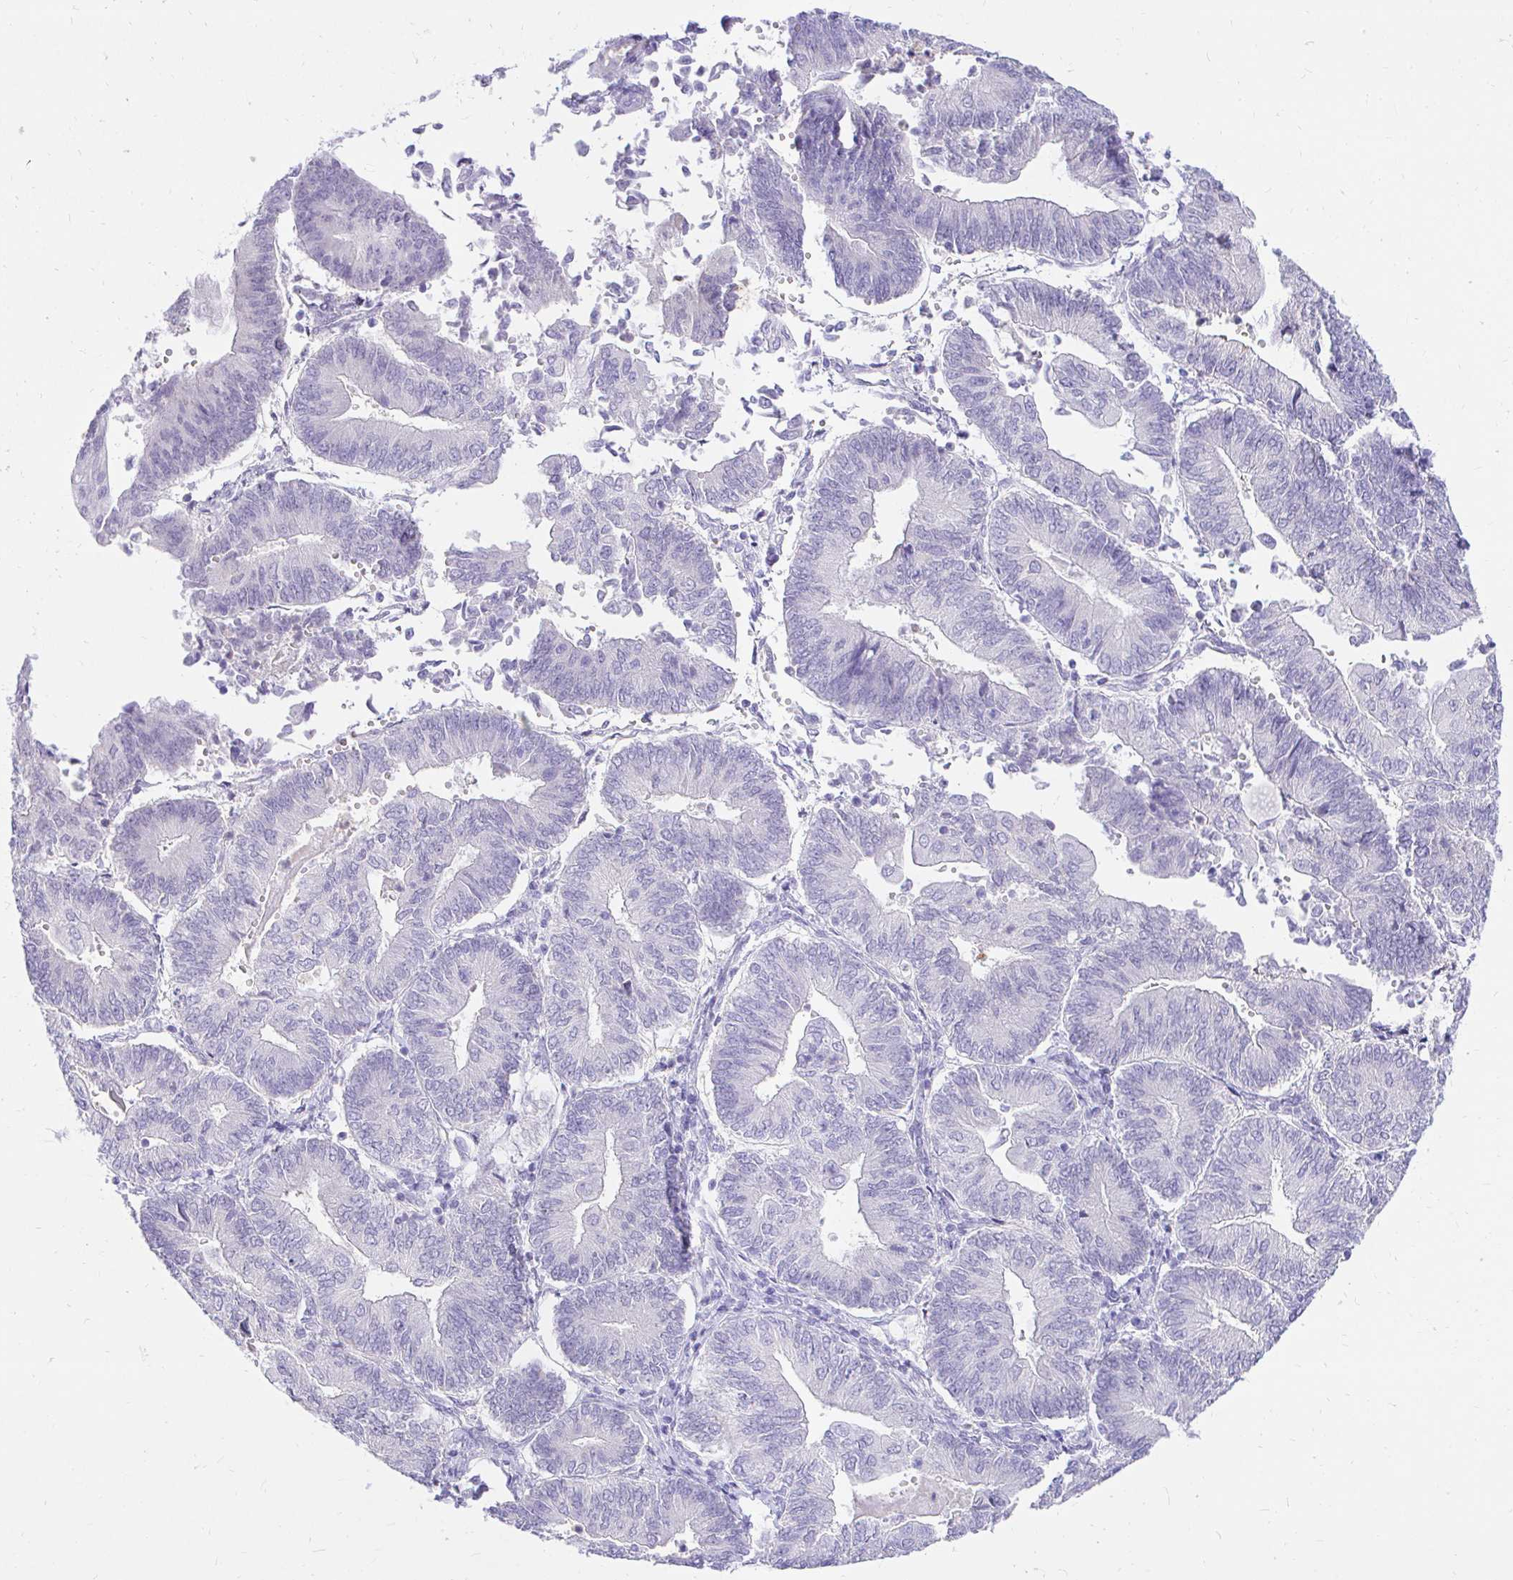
{"staining": {"intensity": "negative", "quantity": "none", "location": "none"}, "tissue": "endometrial cancer", "cell_type": "Tumor cells", "image_type": "cancer", "snomed": [{"axis": "morphology", "description": "Adenocarcinoma, NOS"}, {"axis": "topography", "description": "Endometrium"}], "caption": "High magnification brightfield microscopy of endometrial cancer stained with DAB (3,3'-diaminobenzidine) (brown) and counterstained with hematoxylin (blue): tumor cells show no significant positivity. (Brightfield microscopy of DAB (3,3'-diaminobenzidine) immunohistochemistry (IHC) at high magnification).", "gene": "FATE1", "patient": {"sex": "female", "age": 65}}